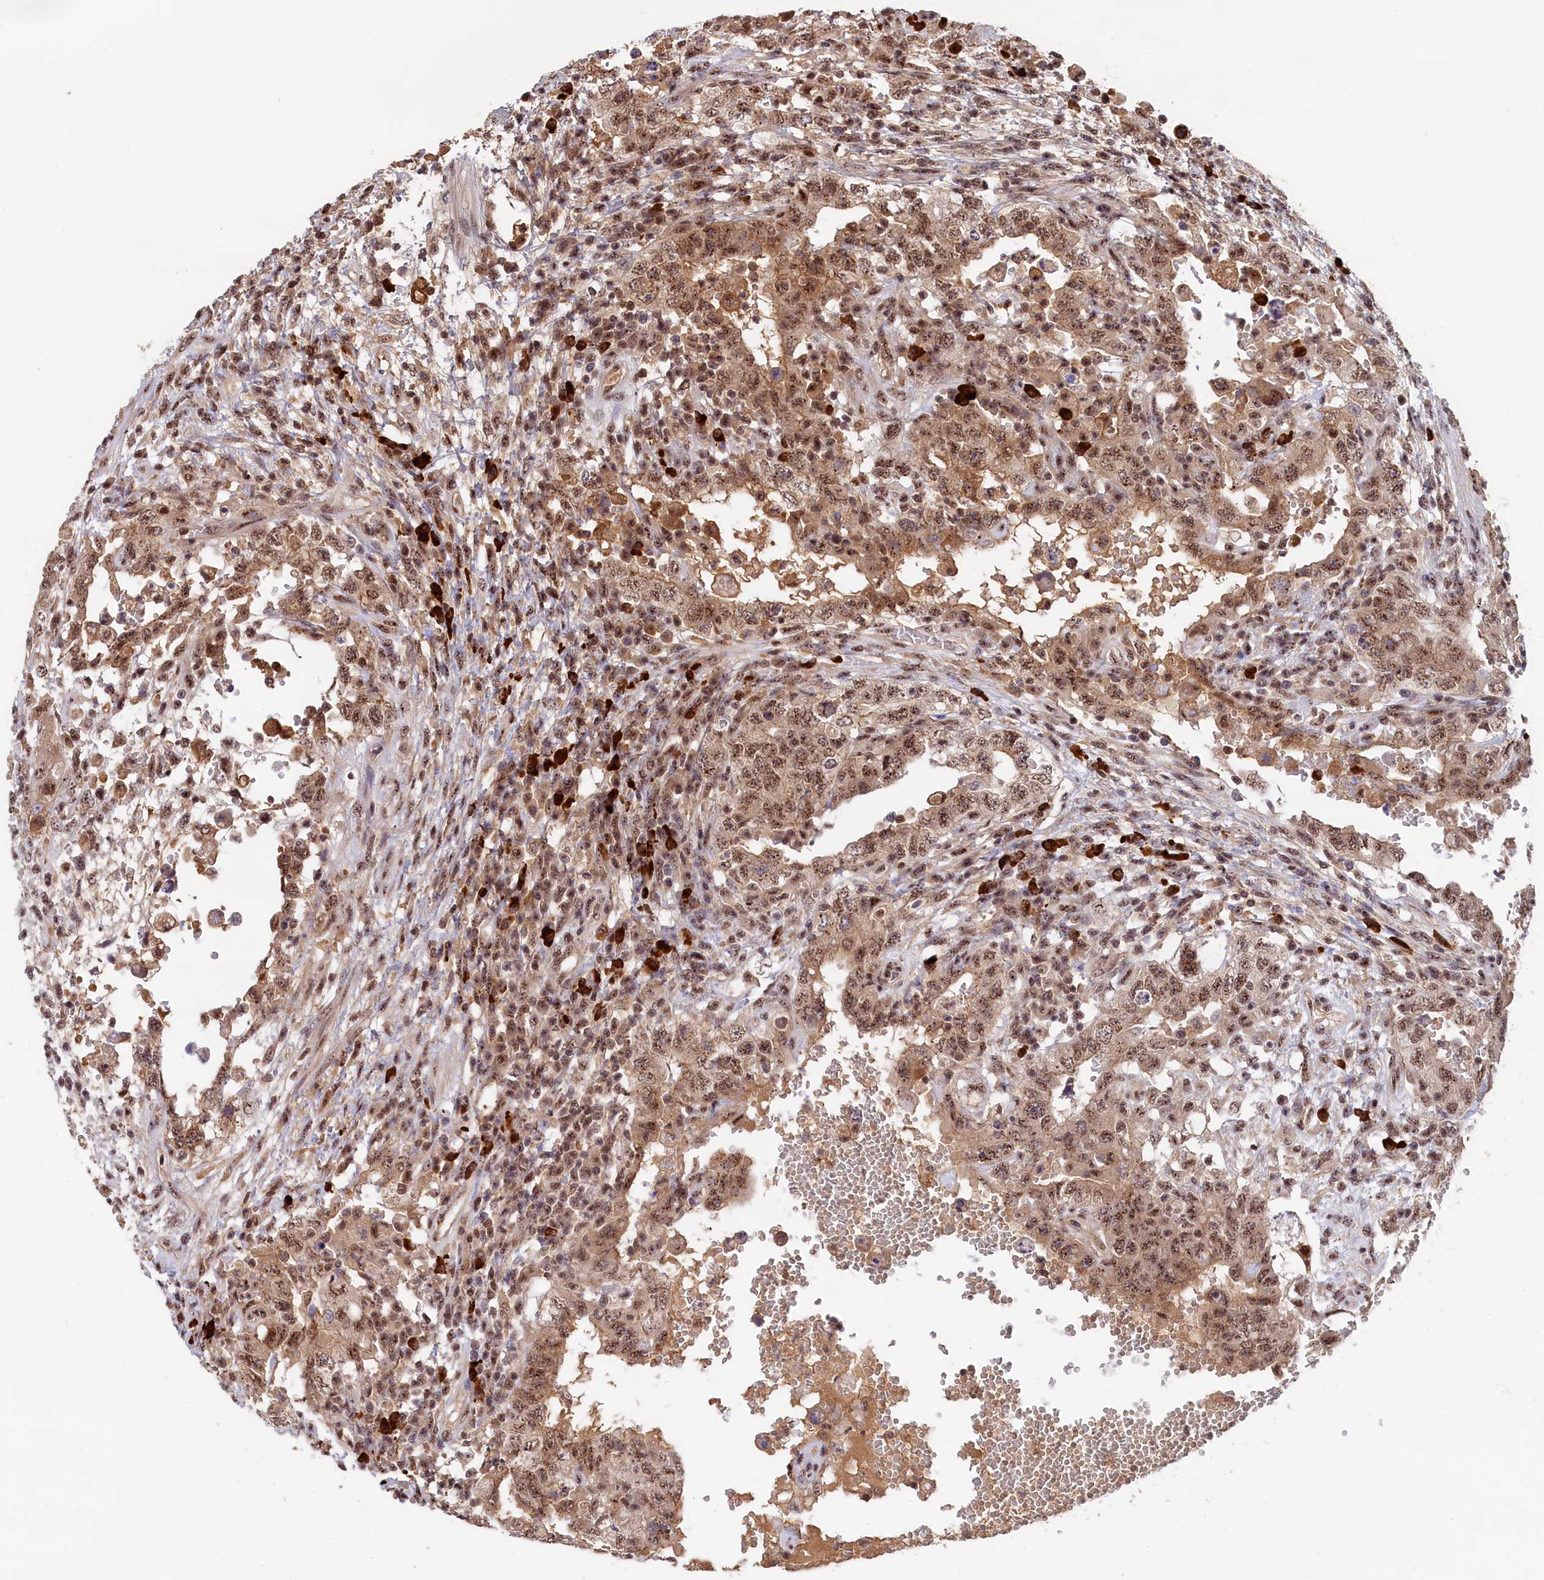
{"staining": {"intensity": "moderate", "quantity": ">75%", "location": "nuclear"}, "tissue": "testis cancer", "cell_type": "Tumor cells", "image_type": "cancer", "snomed": [{"axis": "morphology", "description": "Carcinoma, Embryonal, NOS"}, {"axis": "topography", "description": "Testis"}], "caption": "Protein expression analysis of human testis cancer (embryonal carcinoma) reveals moderate nuclear staining in approximately >75% of tumor cells.", "gene": "TAB1", "patient": {"sex": "male", "age": 26}}